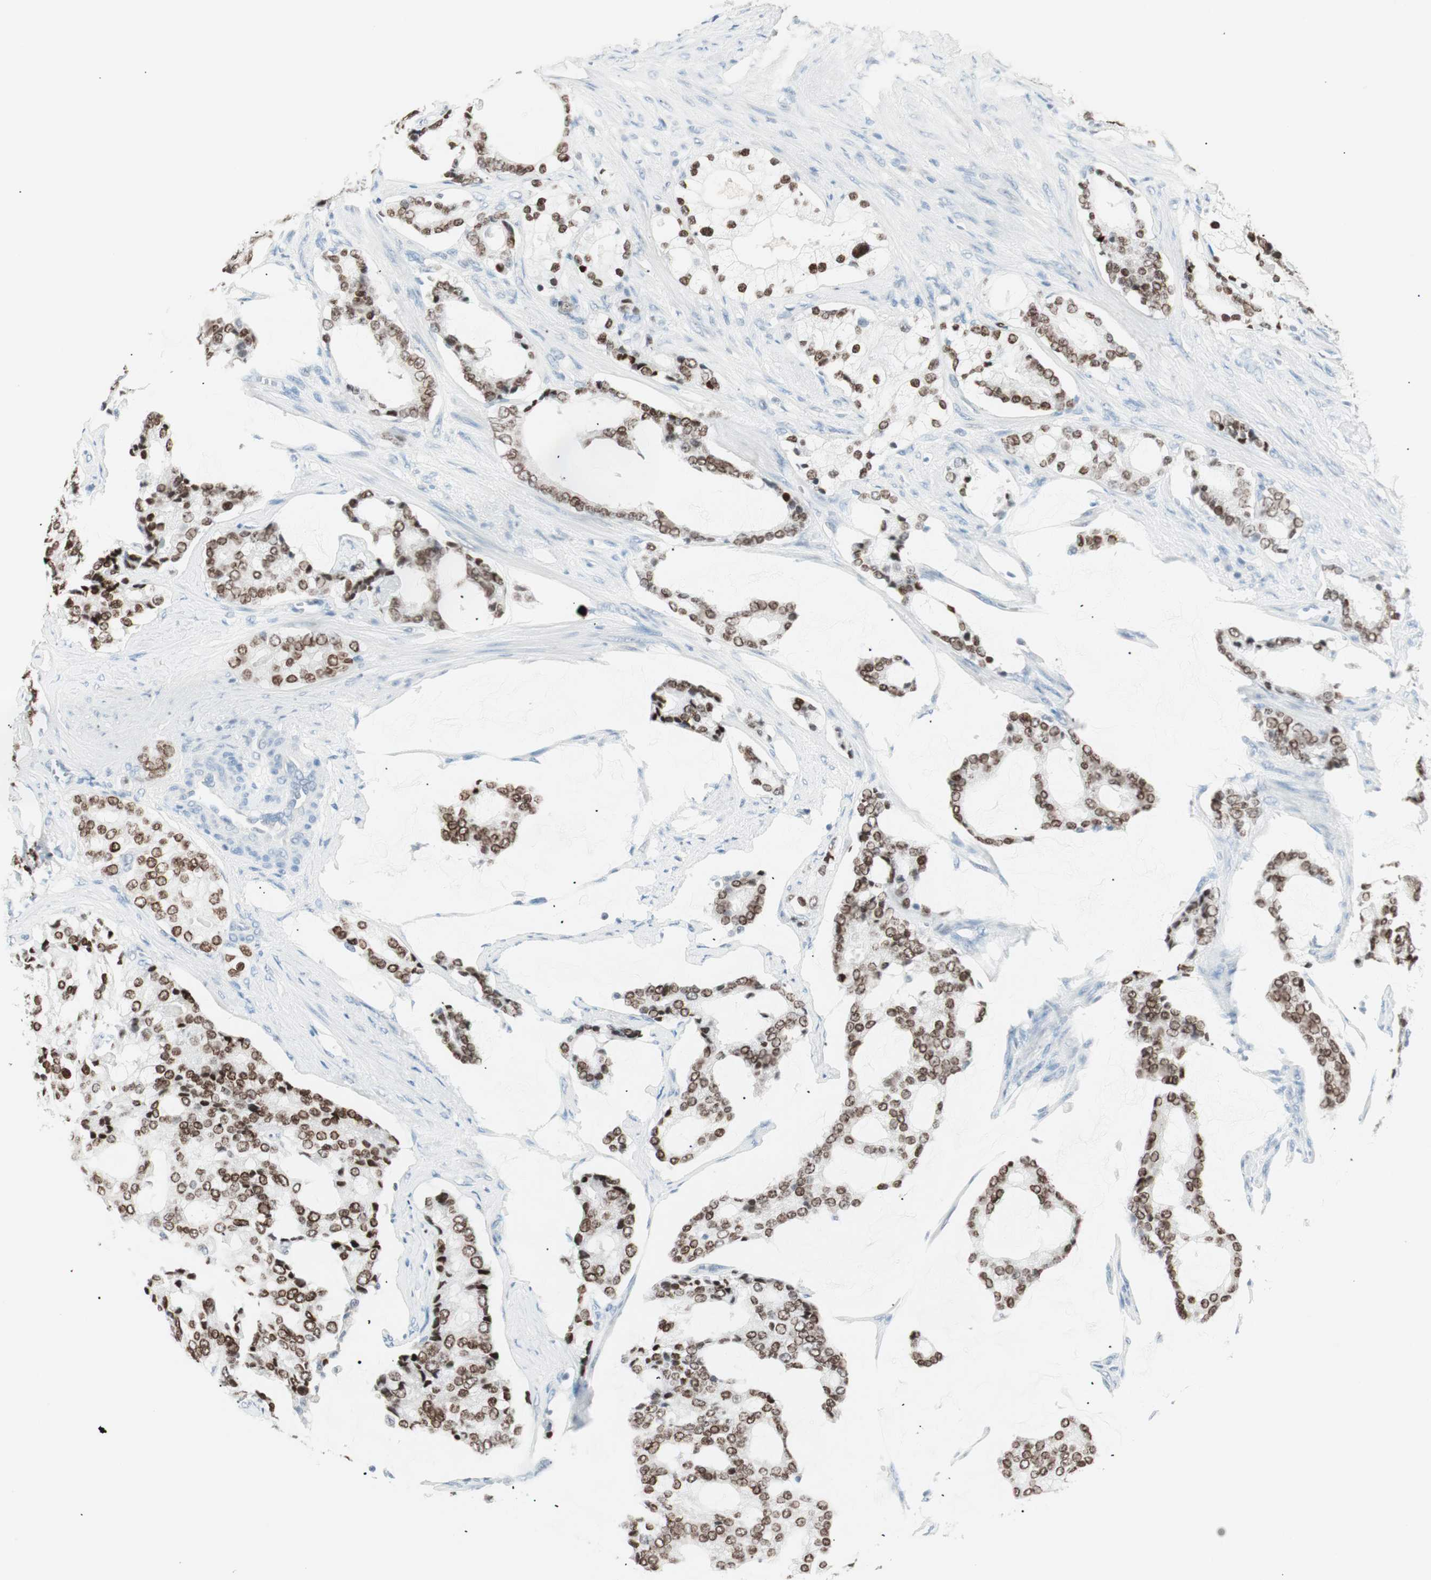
{"staining": {"intensity": "strong", "quantity": ">75%", "location": "nuclear"}, "tissue": "prostate cancer", "cell_type": "Tumor cells", "image_type": "cancer", "snomed": [{"axis": "morphology", "description": "Adenocarcinoma, Low grade"}, {"axis": "topography", "description": "Prostate"}], "caption": "This image demonstrates IHC staining of human adenocarcinoma (low-grade) (prostate), with high strong nuclear staining in approximately >75% of tumor cells.", "gene": "HOXB13", "patient": {"sex": "male", "age": 58}}